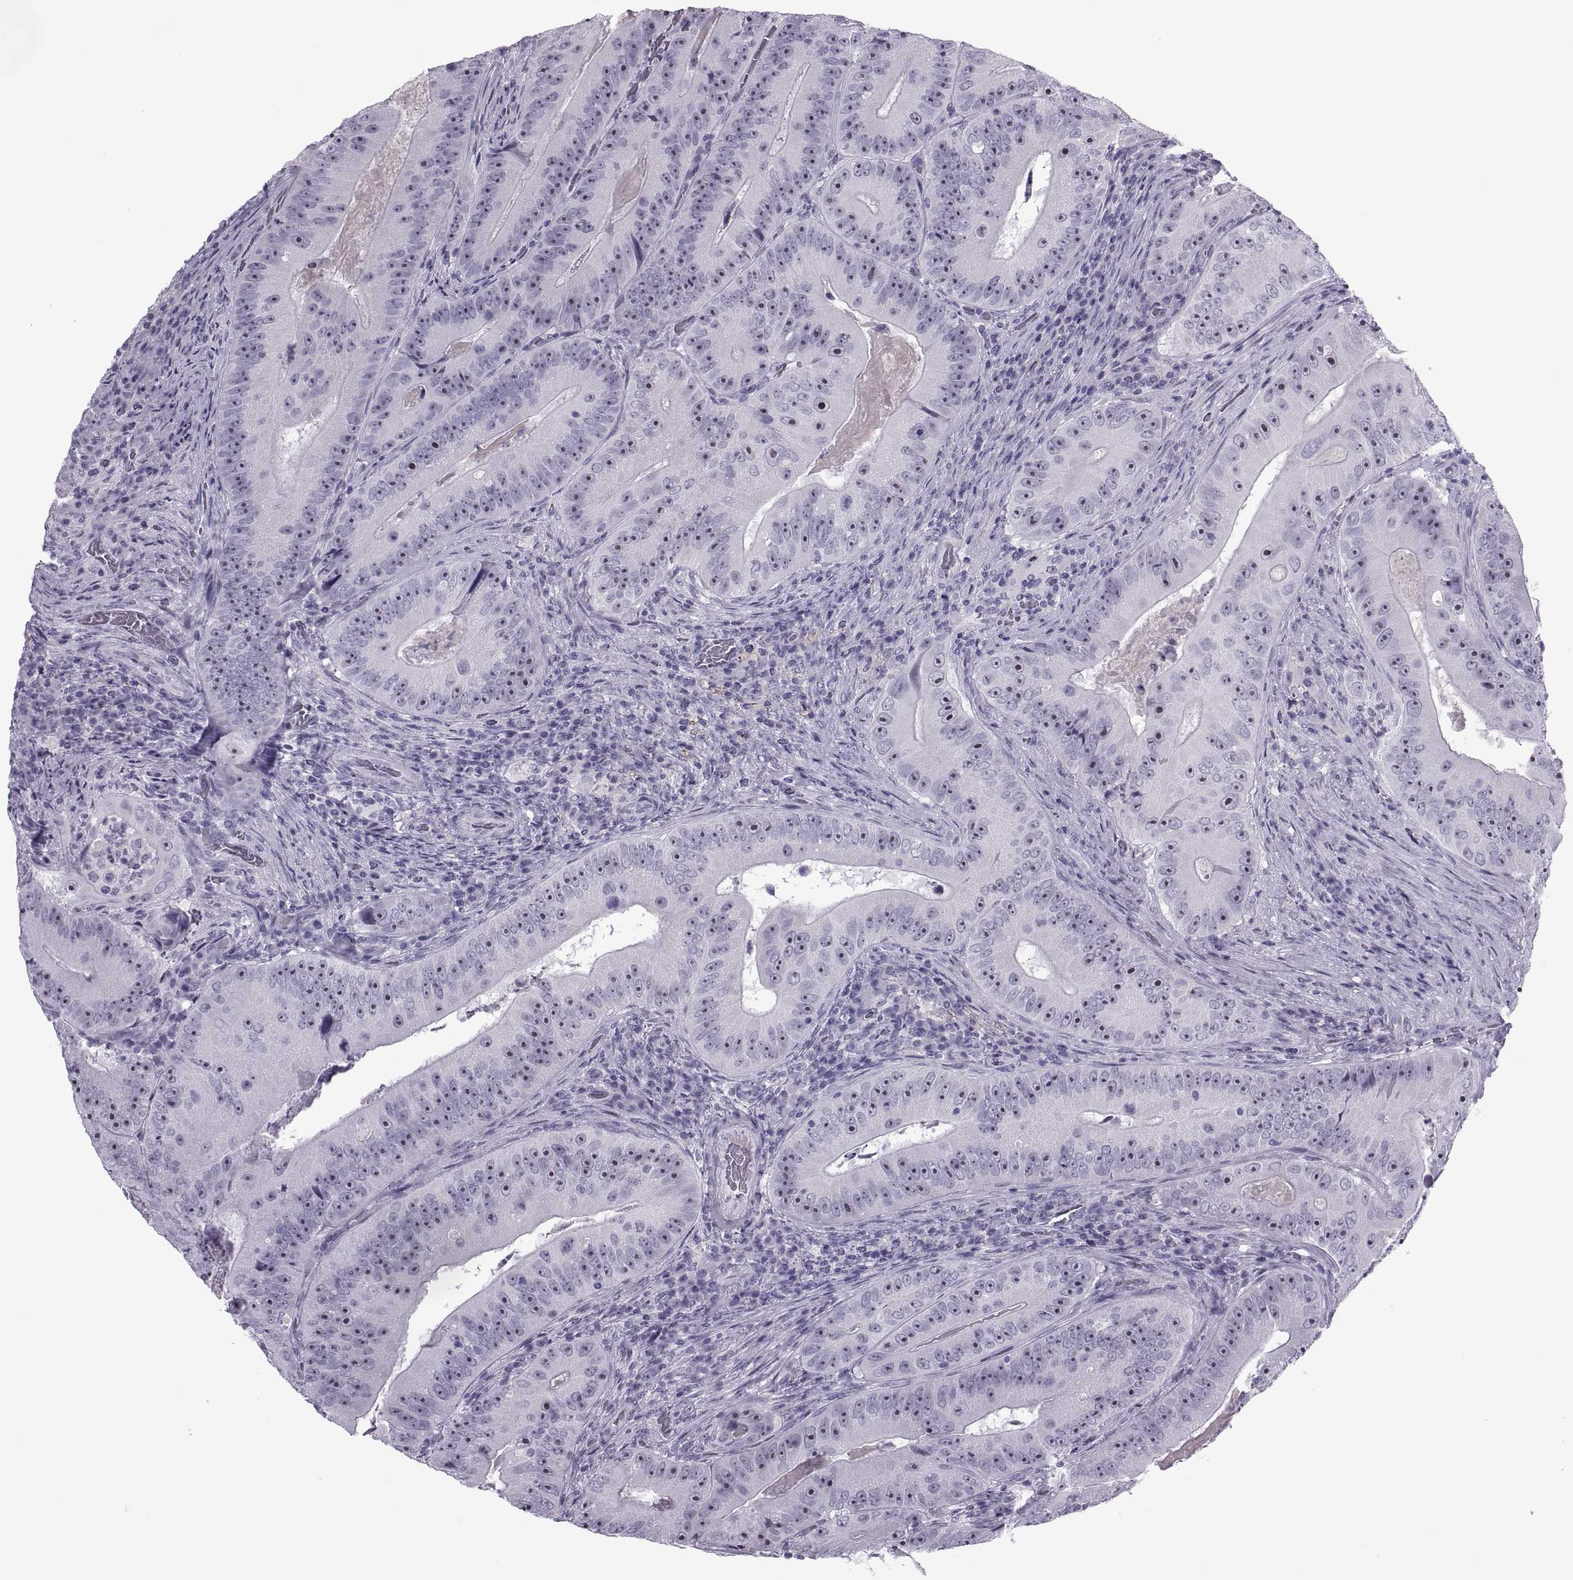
{"staining": {"intensity": "negative", "quantity": "none", "location": "none"}, "tissue": "colorectal cancer", "cell_type": "Tumor cells", "image_type": "cancer", "snomed": [{"axis": "morphology", "description": "Adenocarcinoma, NOS"}, {"axis": "topography", "description": "Colon"}], "caption": "The photomicrograph shows no significant expression in tumor cells of colorectal cancer (adenocarcinoma). The staining is performed using DAB (3,3'-diaminobenzidine) brown chromogen with nuclei counter-stained in using hematoxylin.", "gene": "FAM24A", "patient": {"sex": "female", "age": 86}}